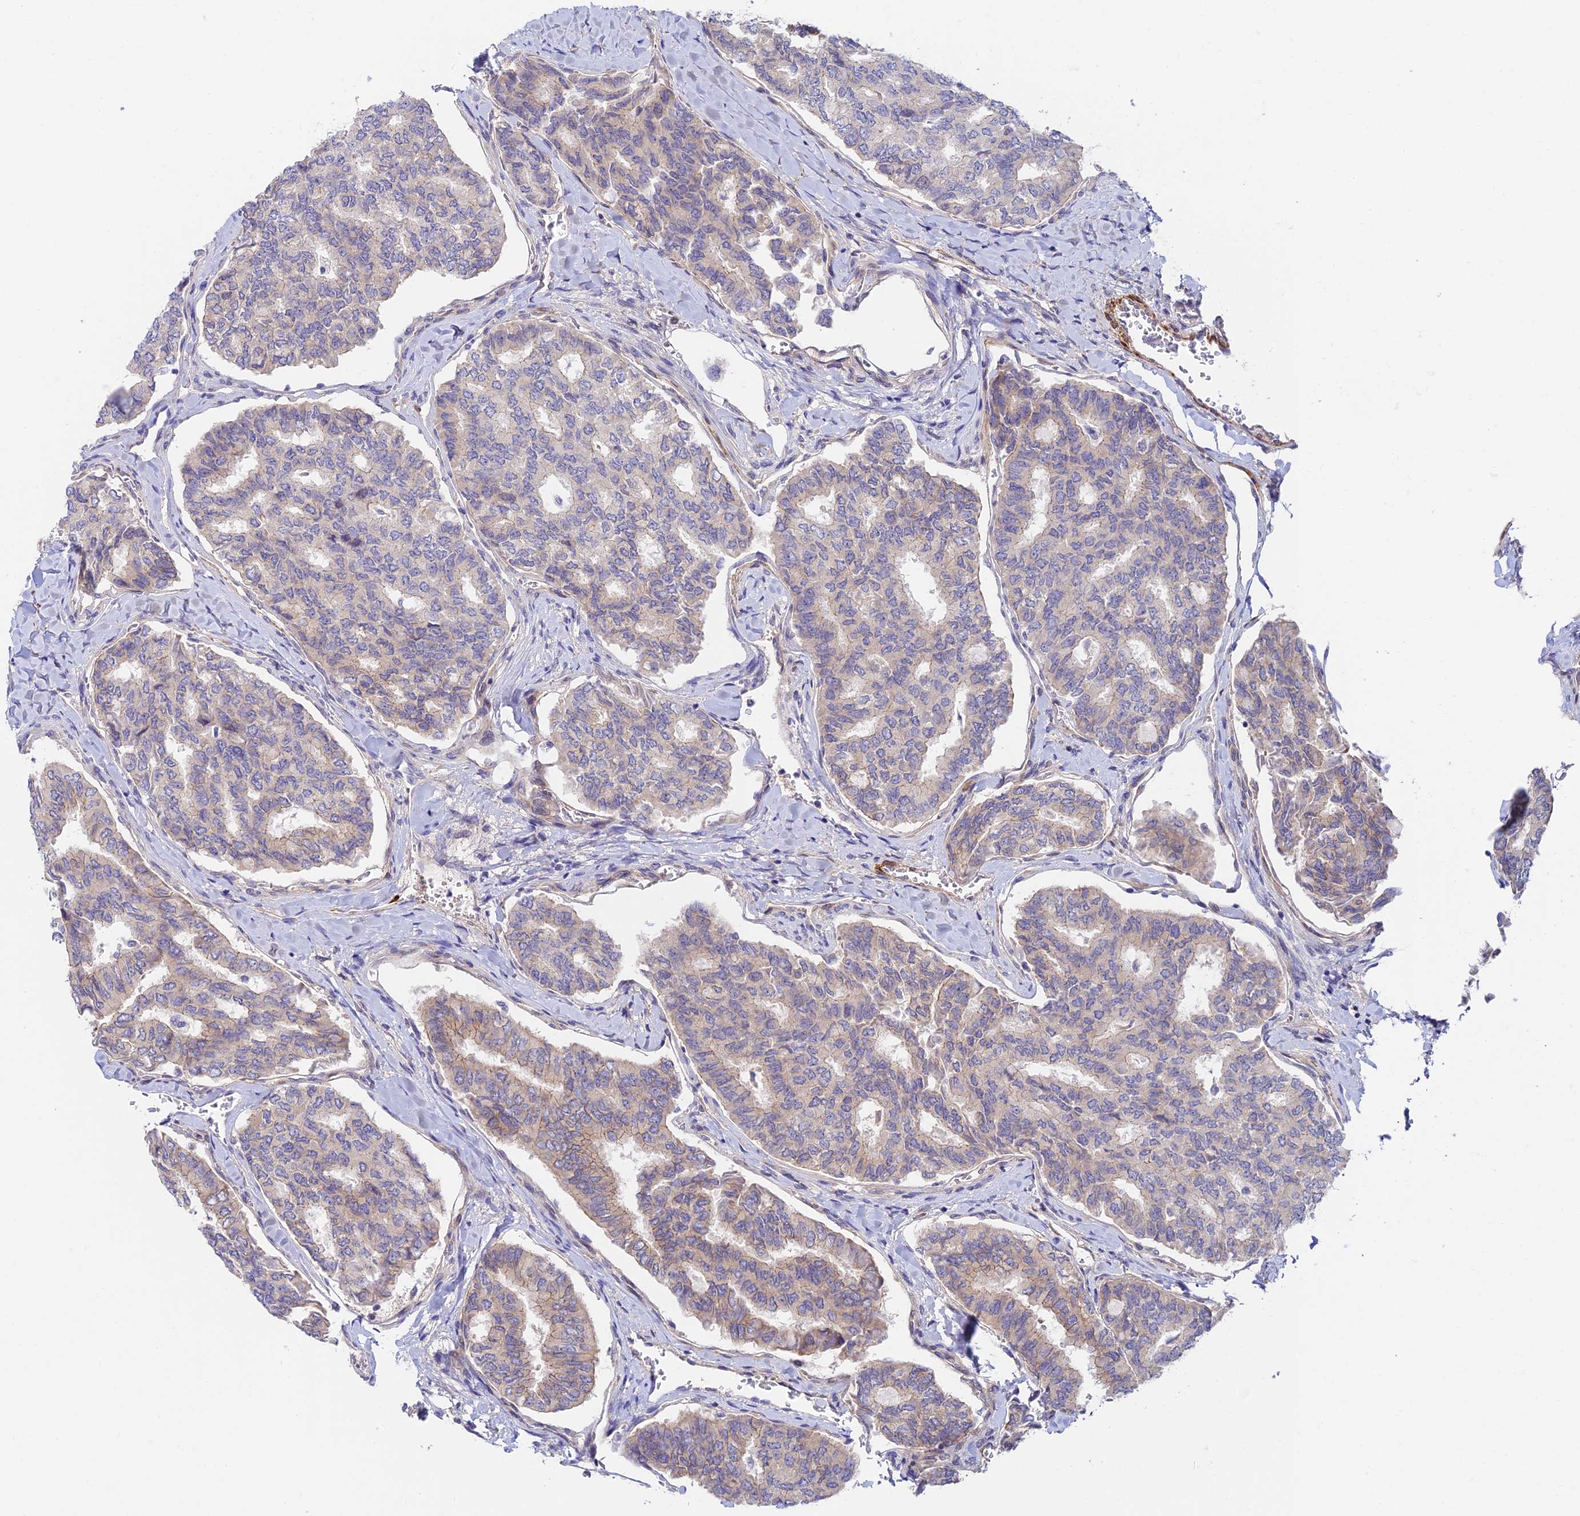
{"staining": {"intensity": "weak", "quantity": "25%-75%", "location": "cytoplasmic/membranous"}, "tissue": "thyroid cancer", "cell_type": "Tumor cells", "image_type": "cancer", "snomed": [{"axis": "morphology", "description": "Papillary adenocarcinoma, NOS"}, {"axis": "topography", "description": "Thyroid gland"}], "caption": "Protein expression analysis of thyroid cancer (papillary adenocarcinoma) reveals weak cytoplasmic/membranous staining in approximately 25%-75% of tumor cells. The staining was performed using DAB (3,3'-diaminobenzidine), with brown indicating positive protein expression. Nuclei are stained blue with hematoxylin.", "gene": "ANKRD50", "patient": {"sex": "female", "age": 35}}